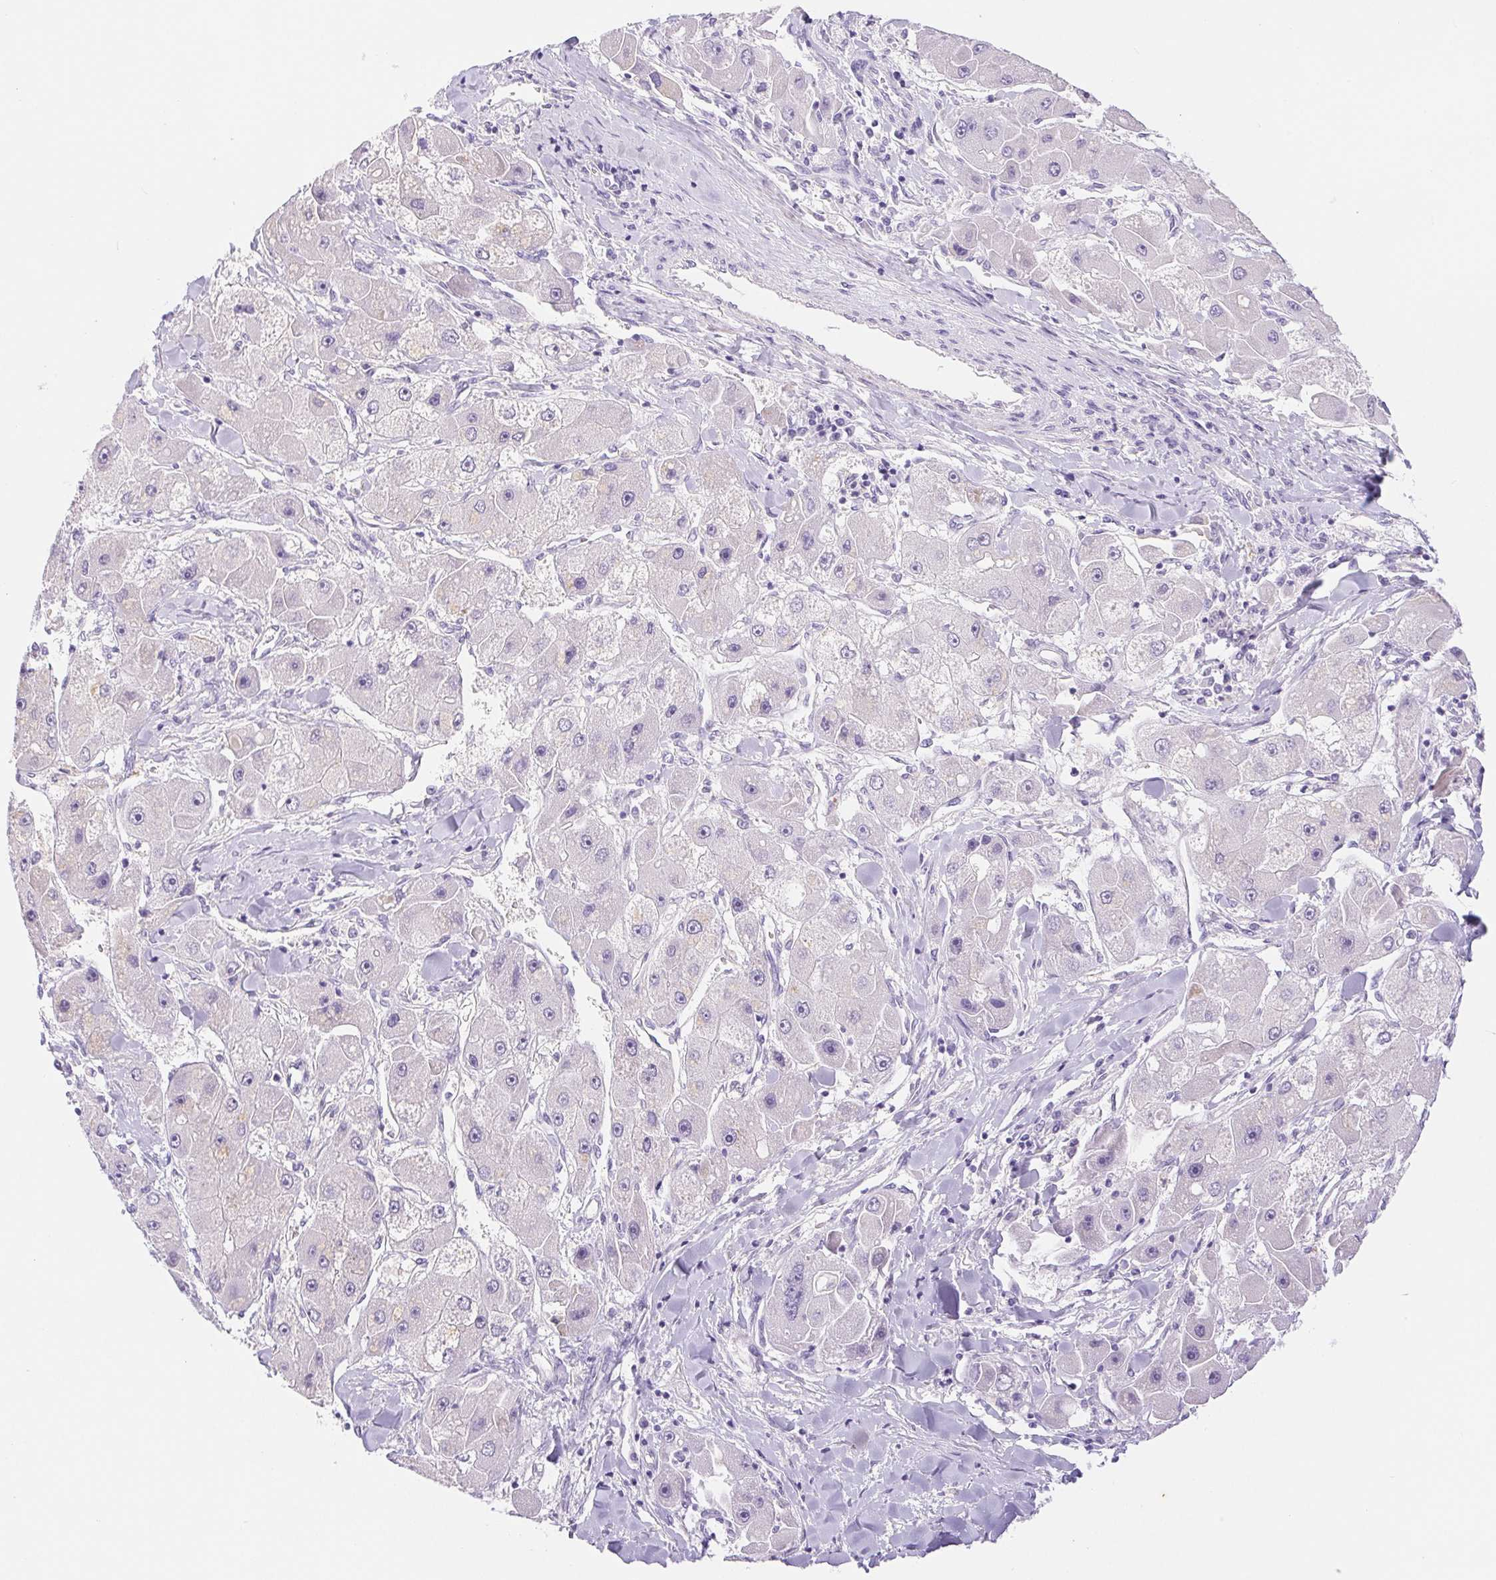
{"staining": {"intensity": "negative", "quantity": "none", "location": "none"}, "tissue": "liver cancer", "cell_type": "Tumor cells", "image_type": "cancer", "snomed": [{"axis": "morphology", "description": "Carcinoma, Hepatocellular, NOS"}, {"axis": "topography", "description": "Liver"}], "caption": "Immunohistochemical staining of liver cancer (hepatocellular carcinoma) shows no significant expression in tumor cells.", "gene": "DYNC2LI1", "patient": {"sex": "male", "age": 24}}